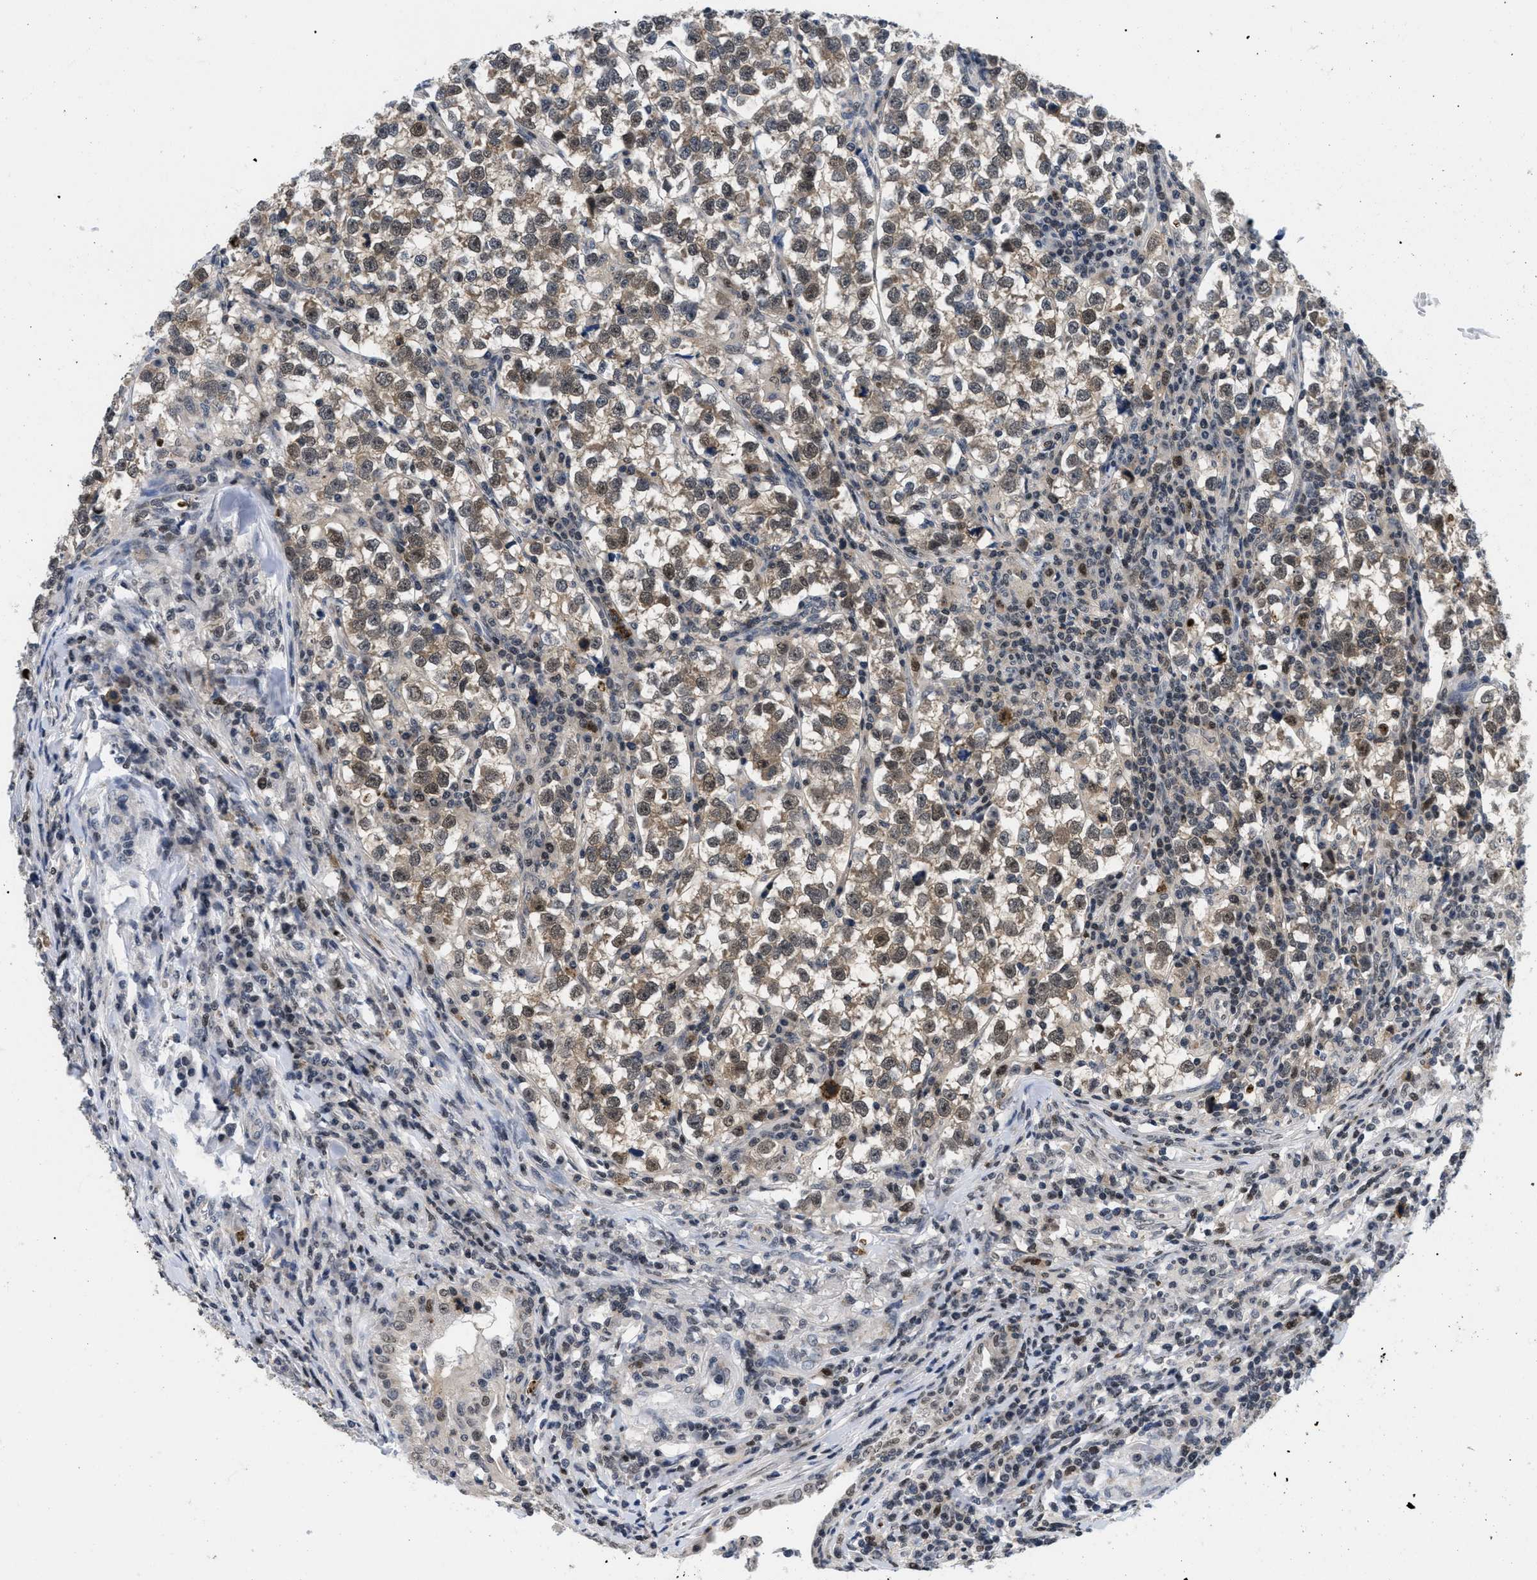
{"staining": {"intensity": "moderate", "quantity": ">75%", "location": "cytoplasmic/membranous,nuclear"}, "tissue": "testis cancer", "cell_type": "Tumor cells", "image_type": "cancer", "snomed": [{"axis": "morphology", "description": "Normal tissue, NOS"}, {"axis": "morphology", "description": "Seminoma, NOS"}, {"axis": "topography", "description": "Testis"}], "caption": "Immunohistochemical staining of testis seminoma shows medium levels of moderate cytoplasmic/membranous and nuclear protein expression in approximately >75% of tumor cells.", "gene": "PITHD1", "patient": {"sex": "male", "age": 43}}